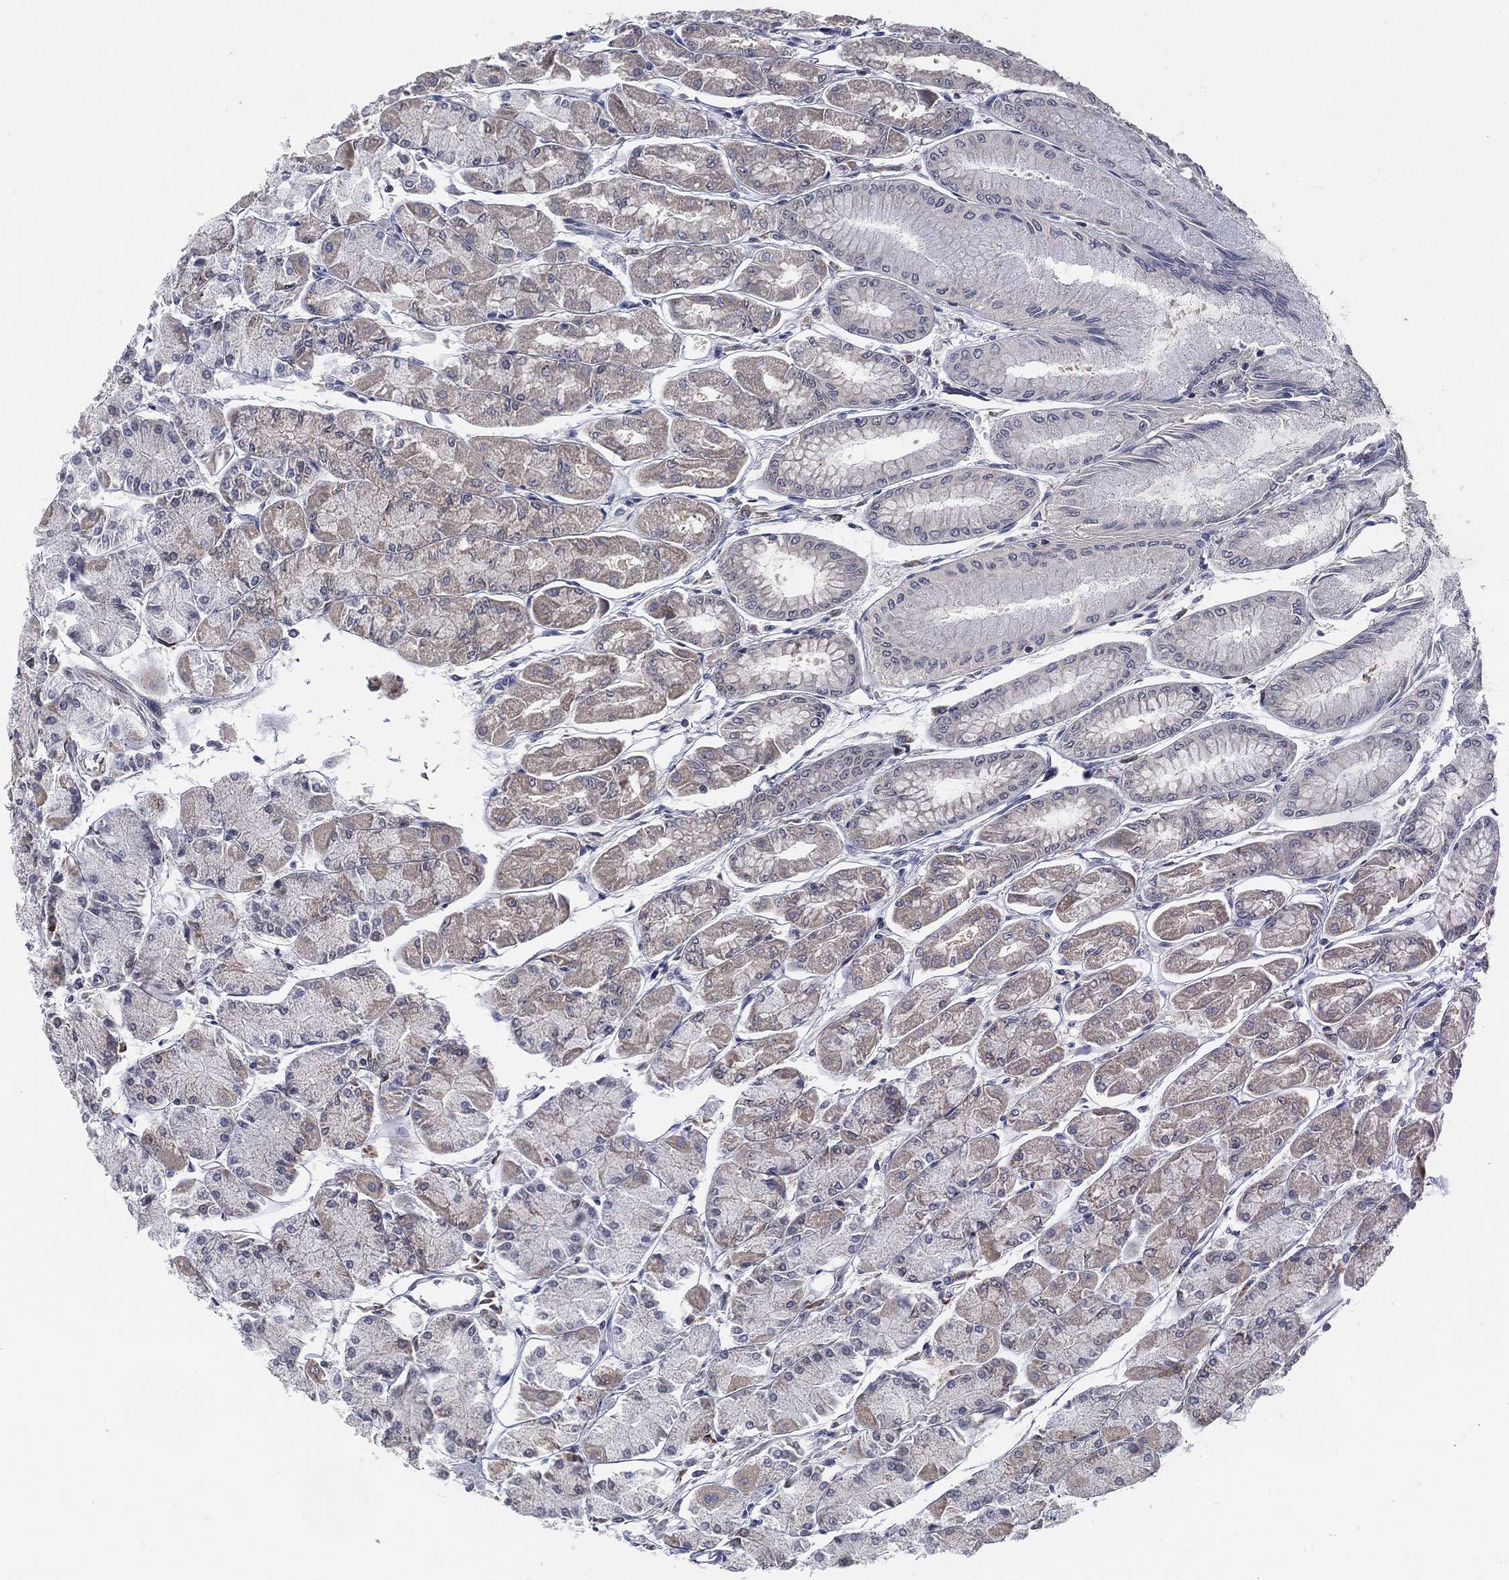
{"staining": {"intensity": "weak", "quantity": "<25%", "location": "cytoplasmic/membranous"}, "tissue": "stomach", "cell_type": "Glandular cells", "image_type": "normal", "snomed": [{"axis": "morphology", "description": "Normal tissue, NOS"}, {"axis": "topography", "description": "Stomach, upper"}], "caption": "The immunohistochemistry (IHC) image has no significant positivity in glandular cells of stomach. (DAB (3,3'-diaminobenzidine) immunohistochemistry with hematoxylin counter stain).", "gene": "FAM104A", "patient": {"sex": "male", "age": 60}}